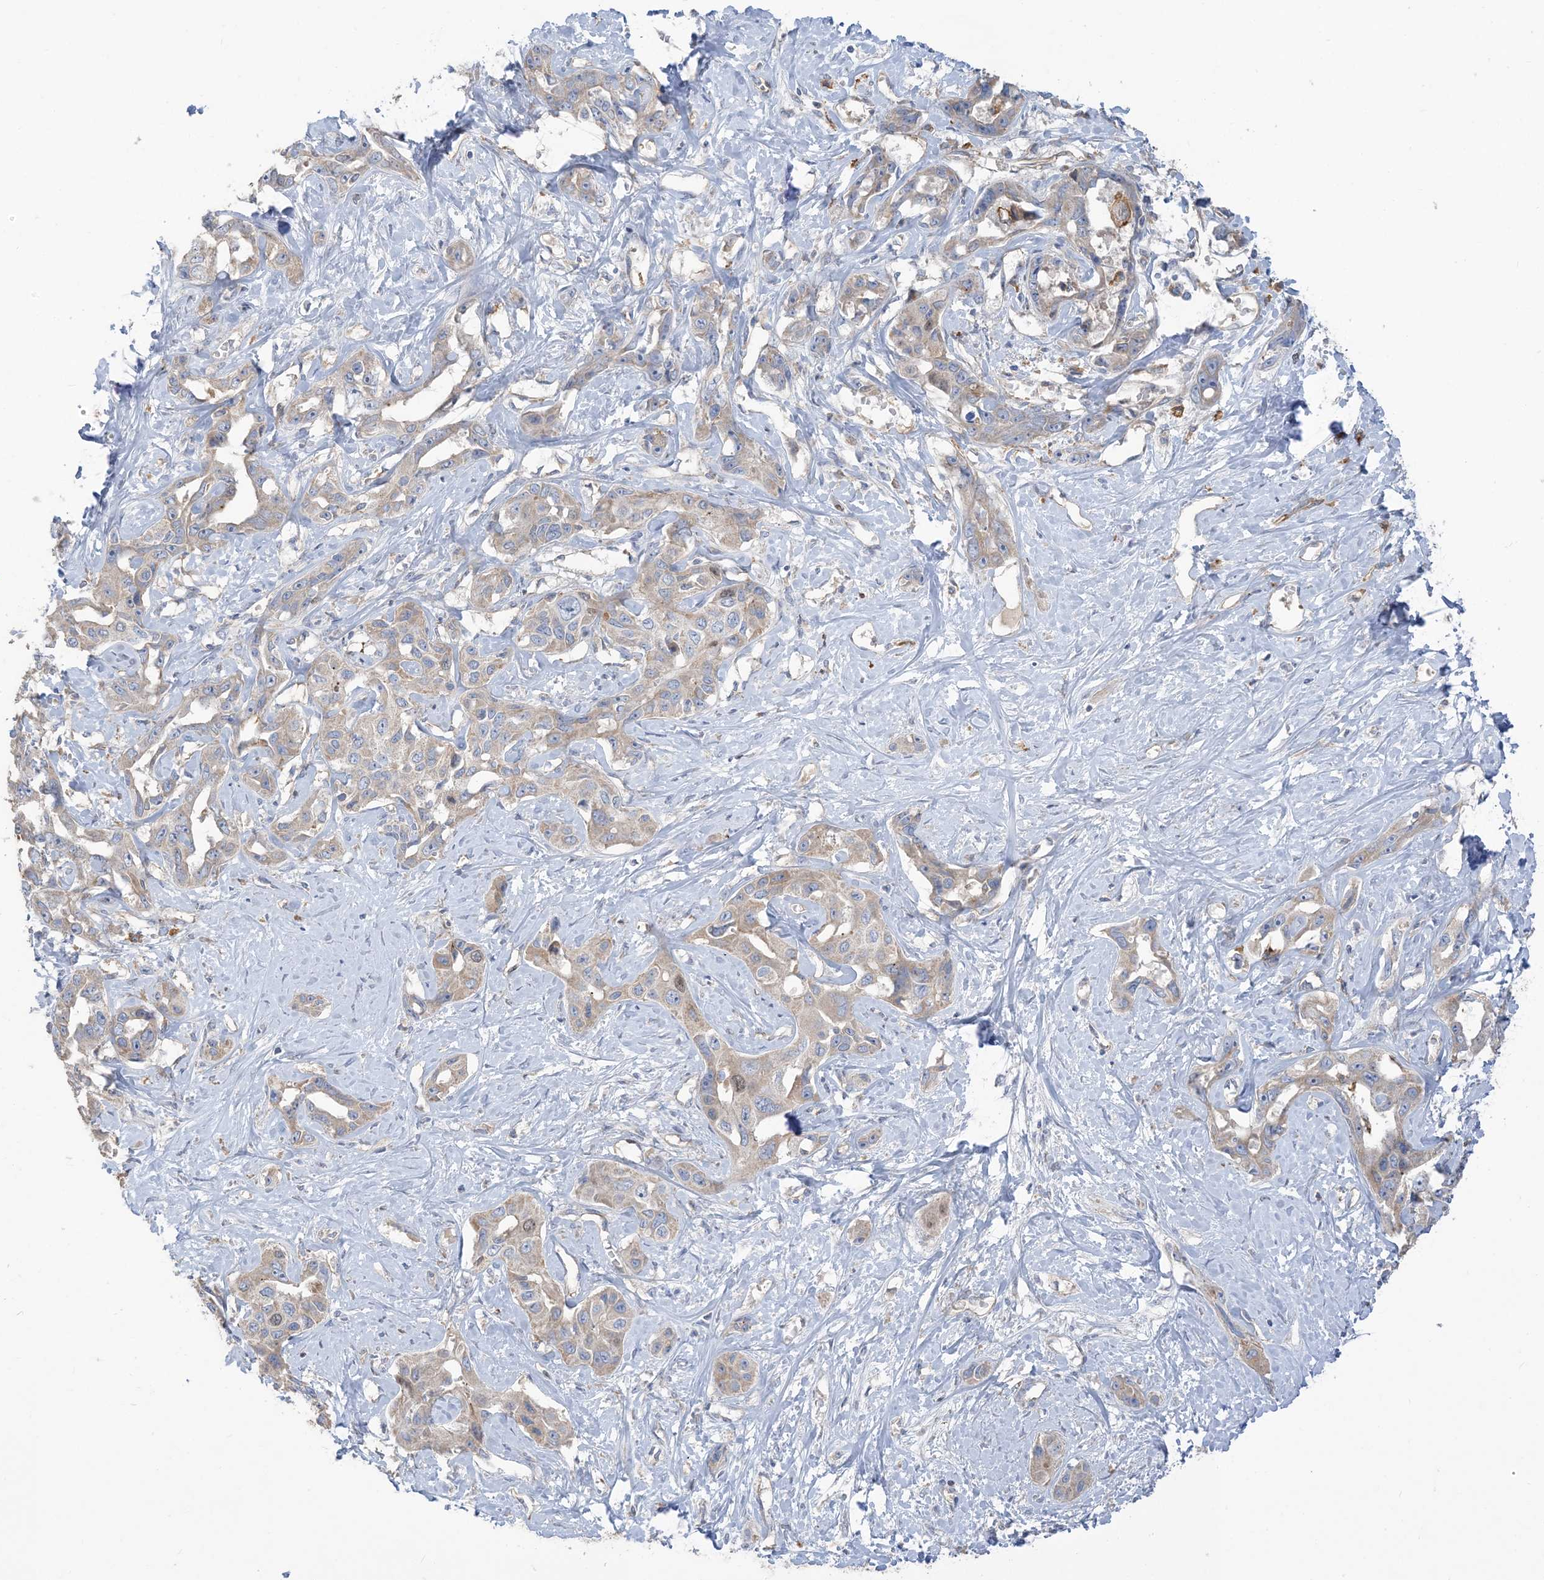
{"staining": {"intensity": "weak", "quantity": "<25%", "location": "cytoplasmic/membranous"}, "tissue": "liver cancer", "cell_type": "Tumor cells", "image_type": "cancer", "snomed": [{"axis": "morphology", "description": "Cholangiocarcinoma"}, {"axis": "topography", "description": "Liver"}], "caption": "DAB immunohistochemical staining of liver cancer (cholangiocarcinoma) demonstrates no significant staining in tumor cells. (DAB (3,3'-diaminobenzidine) immunohistochemistry, high magnification).", "gene": "PEAR1", "patient": {"sex": "male", "age": 59}}